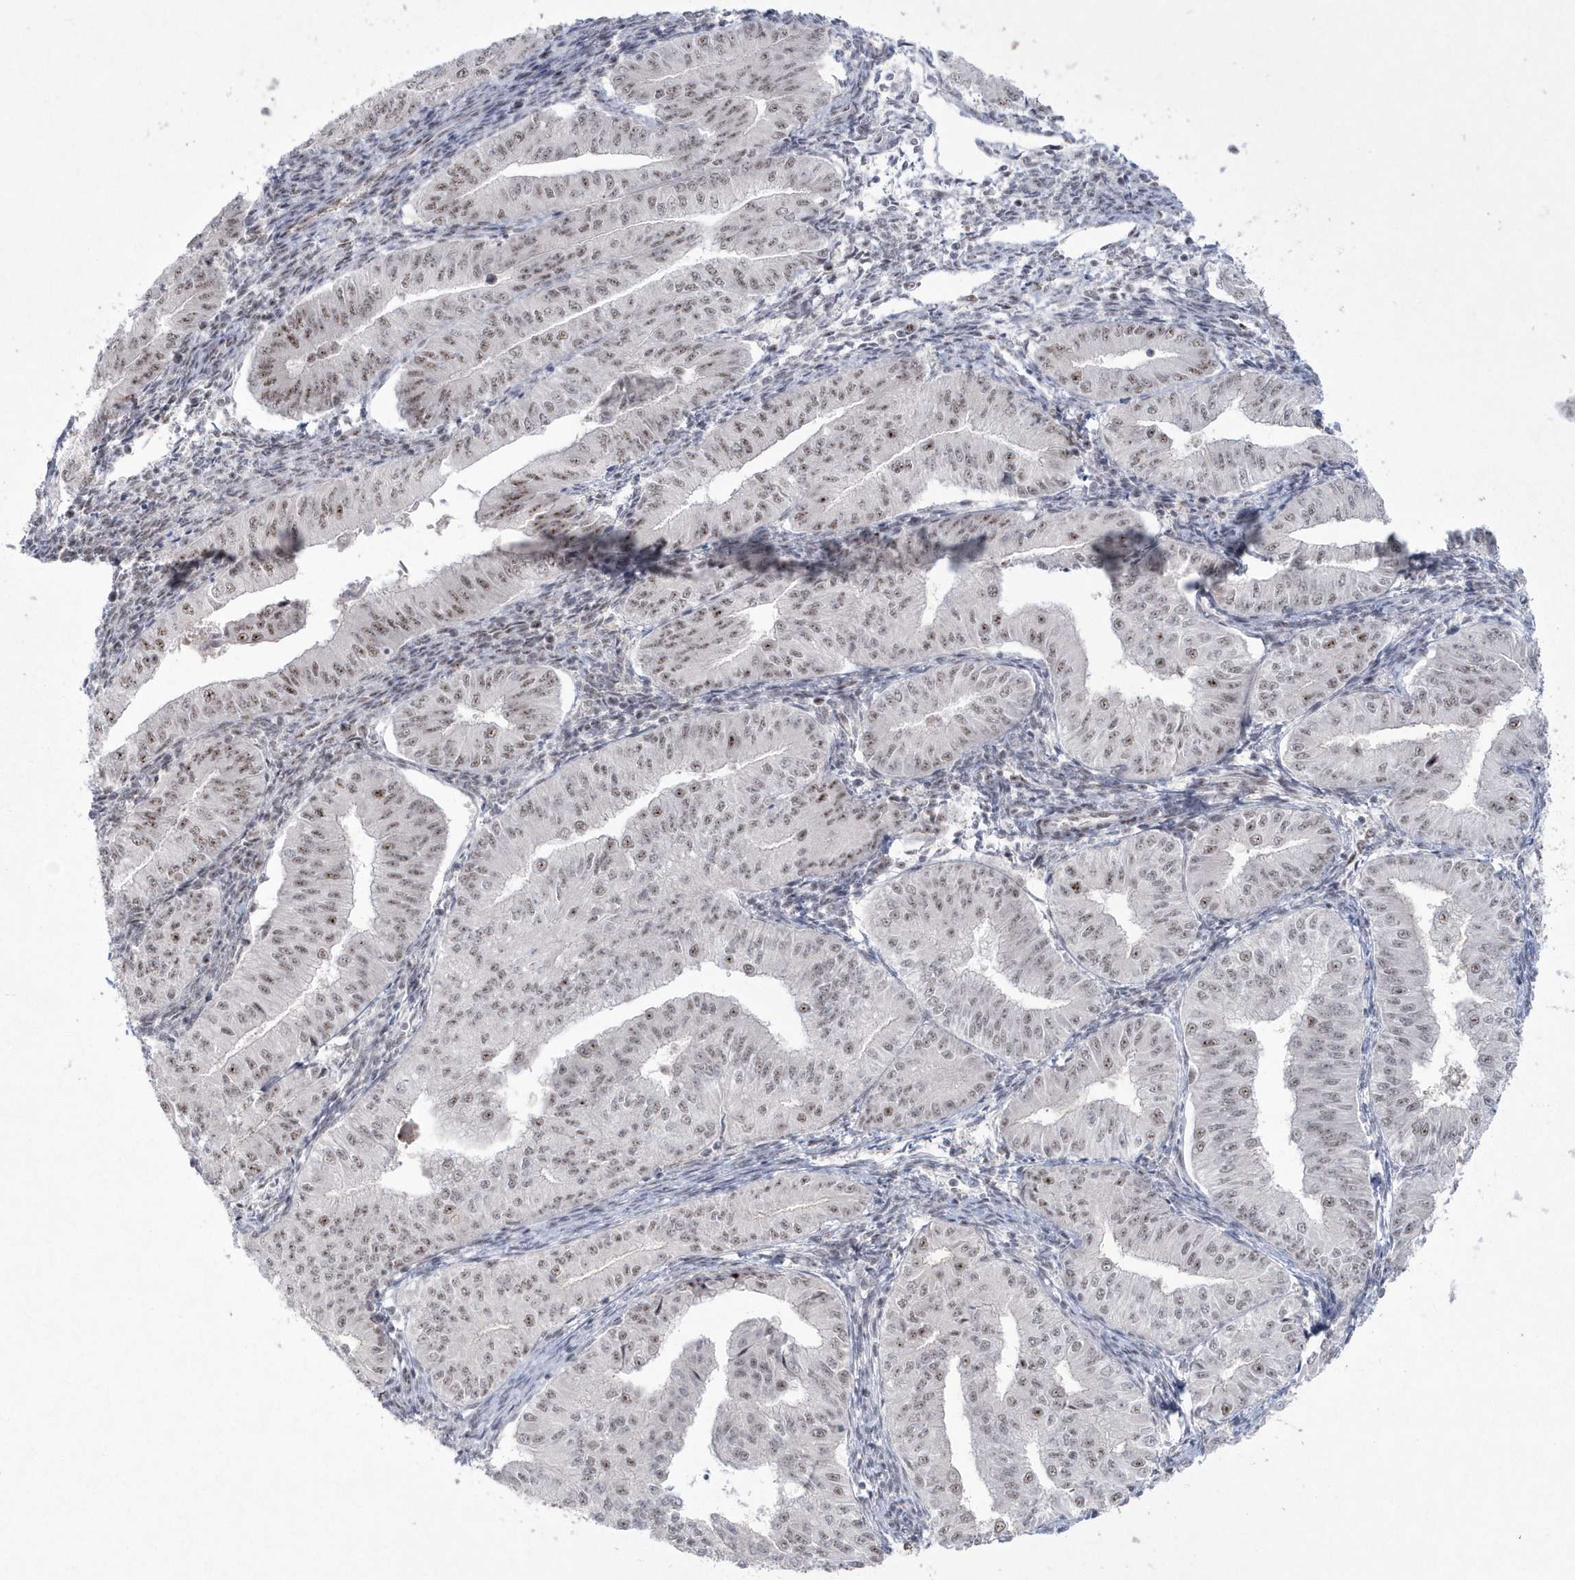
{"staining": {"intensity": "moderate", "quantity": ">75%", "location": "nuclear"}, "tissue": "endometrial cancer", "cell_type": "Tumor cells", "image_type": "cancer", "snomed": [{"axis": "morphology", "description": "Normal tissue, NOS"}, {"axis": "morphology", "description": "Adenocarcinoma, NOS"}, {"axis": "topography", "description": "Endometrium"}], "caption": "This is a photomicrograph of immunohistochemistry staining of adenocarcinoma (endometrial), which shows moderate staining in the nuclear of tumor cells.", "gene": "KDM6B", "patient": {"sex": "female", "age": 53}}